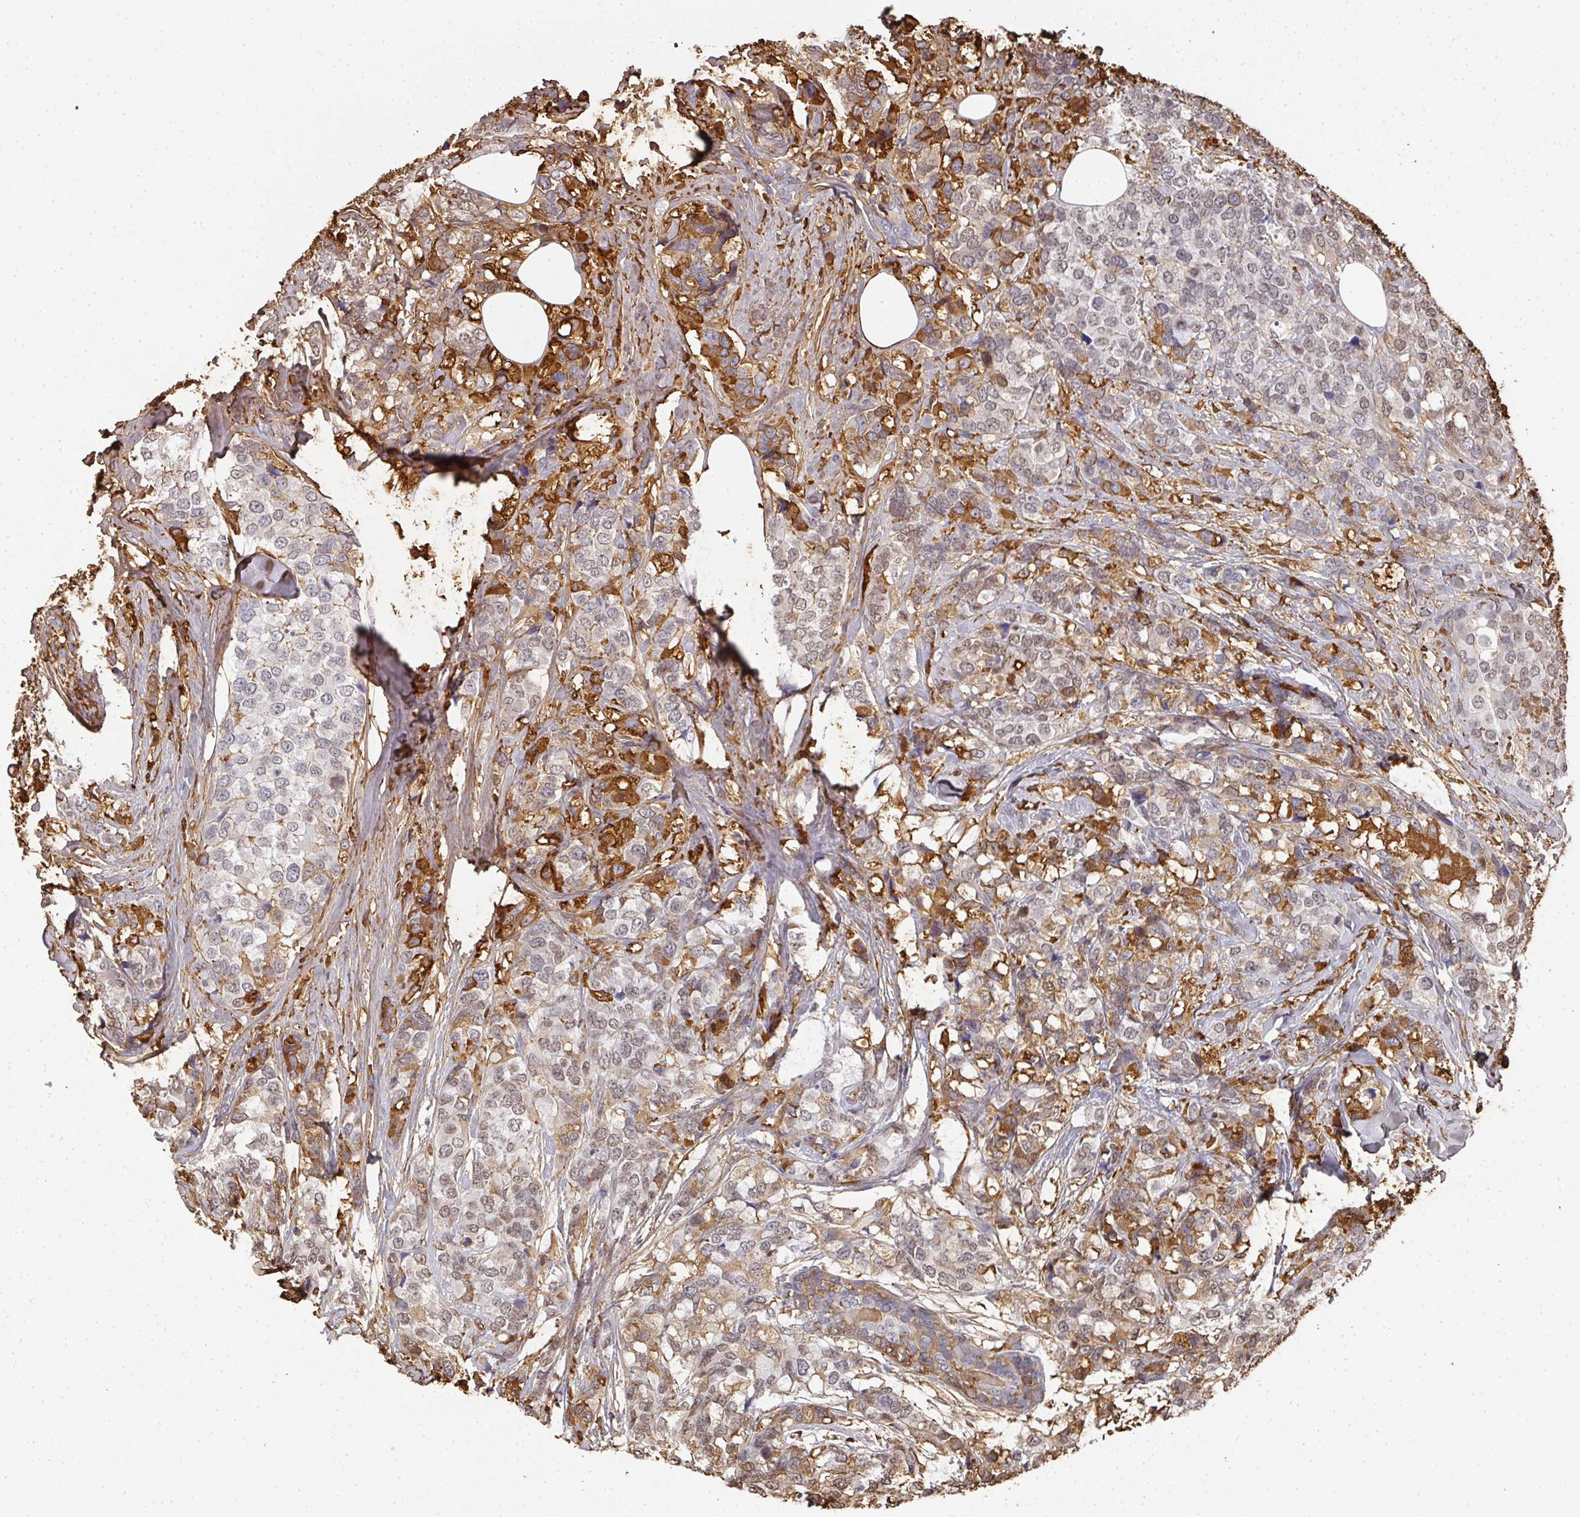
{"staining": {"intensity": "moderate", "quantity": "<25%", "location": "cytoplasmic/membranous,nuclear"}, "tissue": "breast cancer", "cell_type": "Tumor cells", "image_type": "cancer", "snomed": [{"axis": "morphology", "description": "Lobular carcinoma"}, {"axis": "topography", "description": "Breast"}], "caption": "A histopathology image of human breast lobular carcinoma stained for a protein exhibits moderate cytoplasmic/membranous and nuclear brown staining in tumor cells.", "gene": "ALB", "patient": {"sex": "female", "age": 59}}